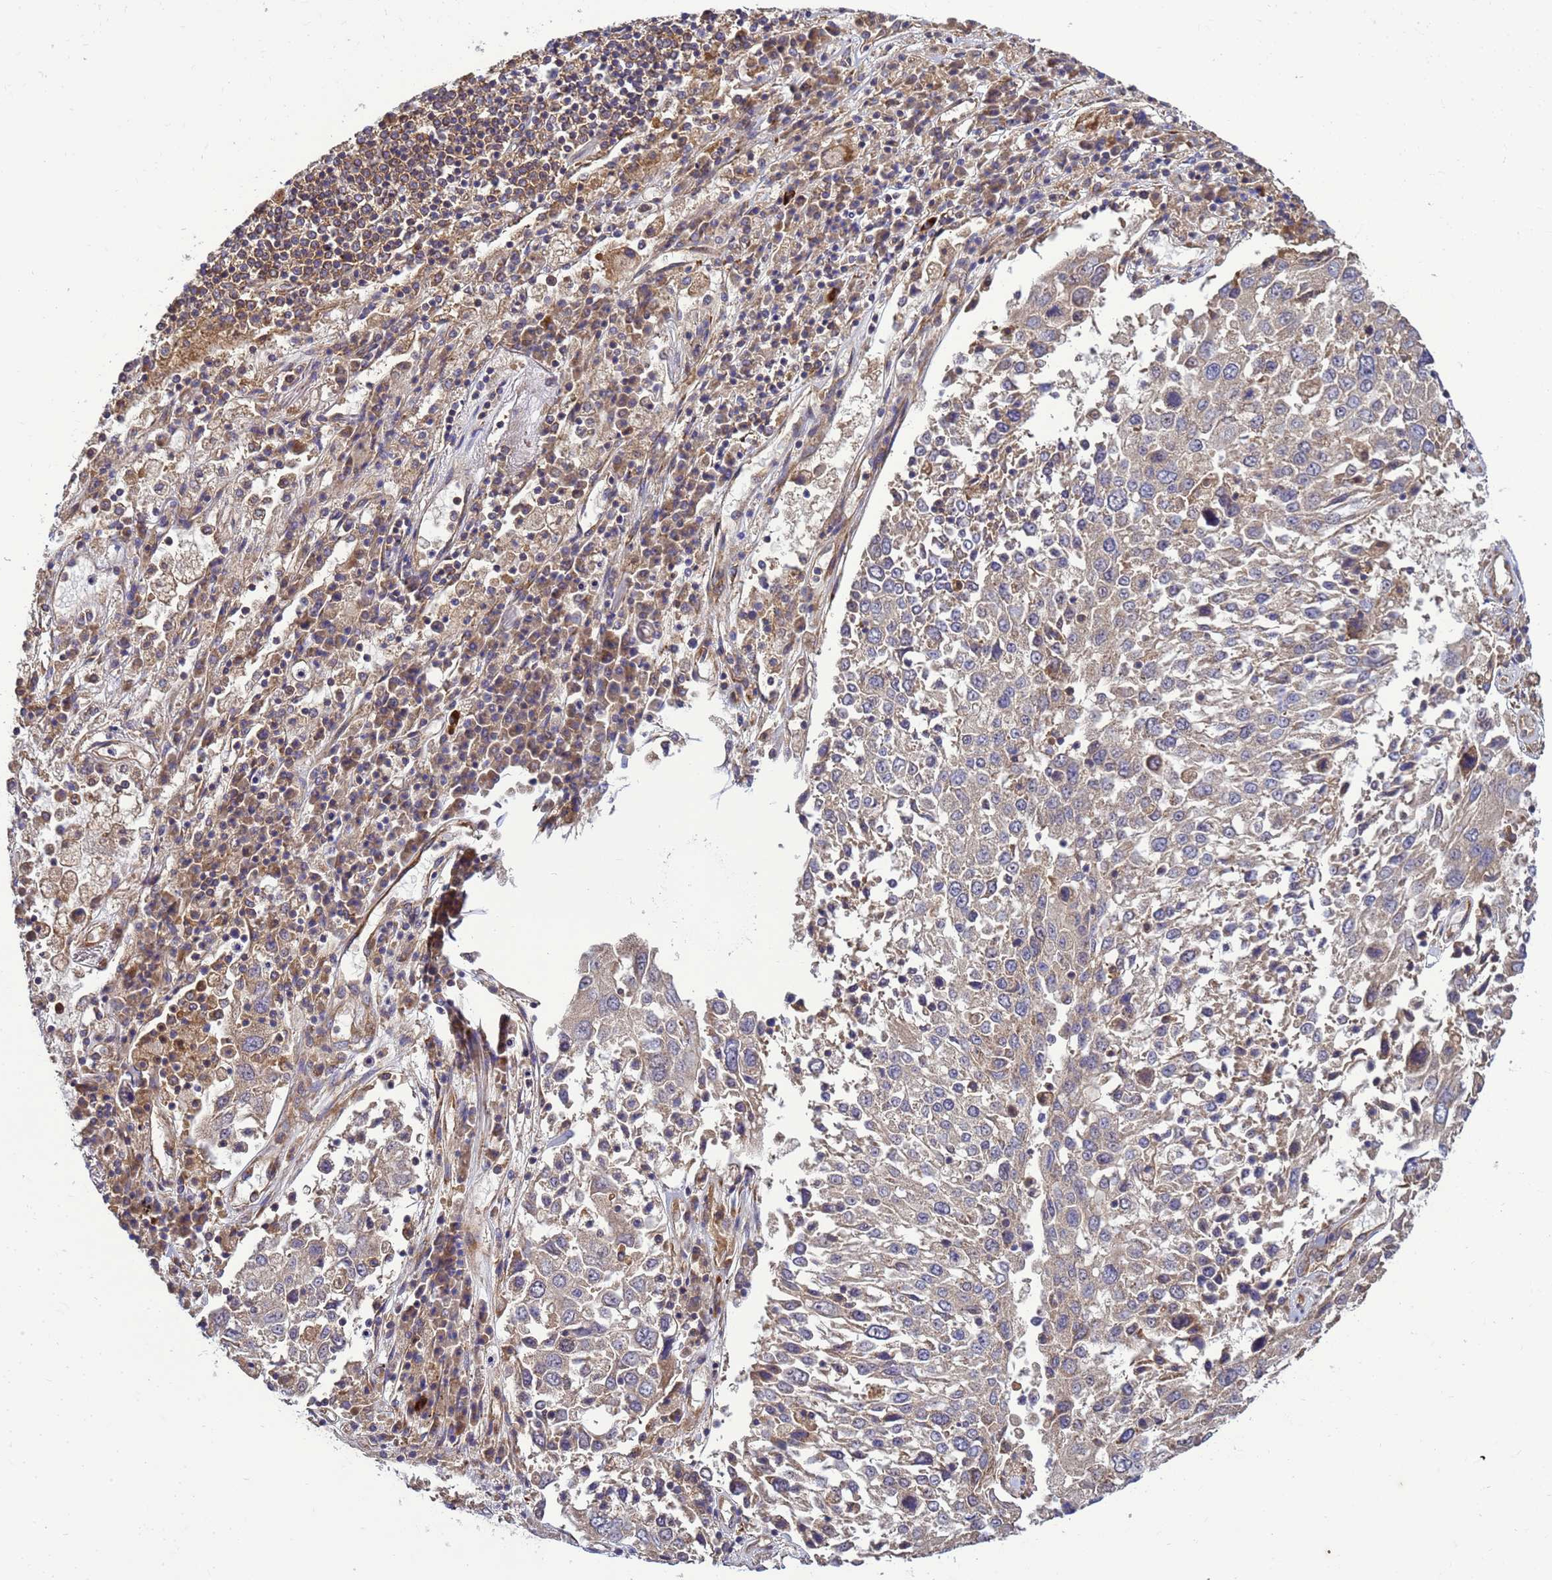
{"staining": {"intensity": "weak", "quantity": ">75%", "location": "cytoplasmic/membranous"}, "tissue": "lung cancer", "cell_type": "Tumor cells", "image_type": "cancer", "snomed": [{"axis": "morphology", "description": "Squamous cell carcinoma, NOS"}, {"axis": "topography", "description": "Lung"}], "caption": "High-power microscopy captured an immunohistochemistry histopathology image of squamous cell carcinoma (lung), revealing weak cytoplasmic/membranous positivity in about >75% of tumor cells.", "gene": "BECN1", "patient": {"sex": "male", "age": 65}}